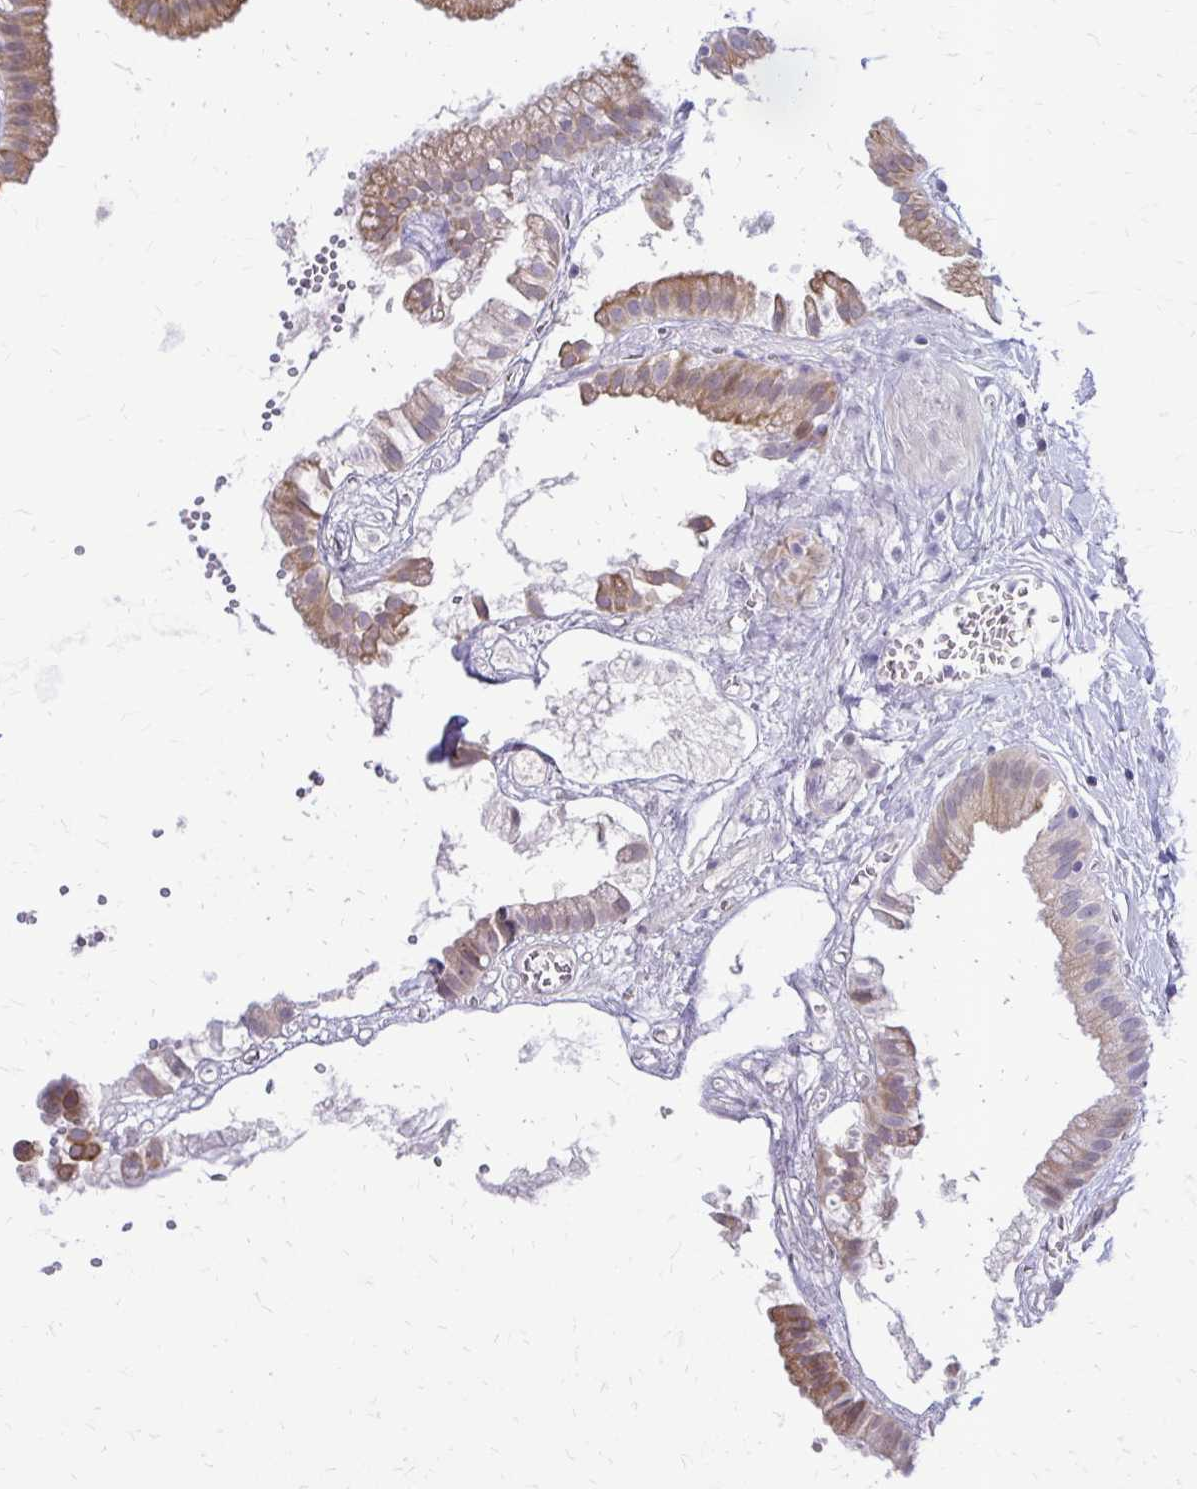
{"staining": {"intensity": "moderate", "quantity": "25%-75%", "location": "cytoplasmic/membranous"}, "tissue": "gallbladder", "cell_type": "Glandular cells", "image_type": "normal", "snomed": [{"axis": "morphology", "description": "Normal tissue, NOS"}, {"axis": "topography", "description": "Gallbladder"}], "caption": "Immunohistochemistry histopathology image of benign gallbladder: human gallbladder stained using IHC exhibits medium levels of moderate protein expression localized specifically in the cytoplasmic/membranous of glandular cells, appearing as a cytoplasmic/membranous brown color.", "gene": "EPYC", "patient": {"sex": "female", "age": 63}}